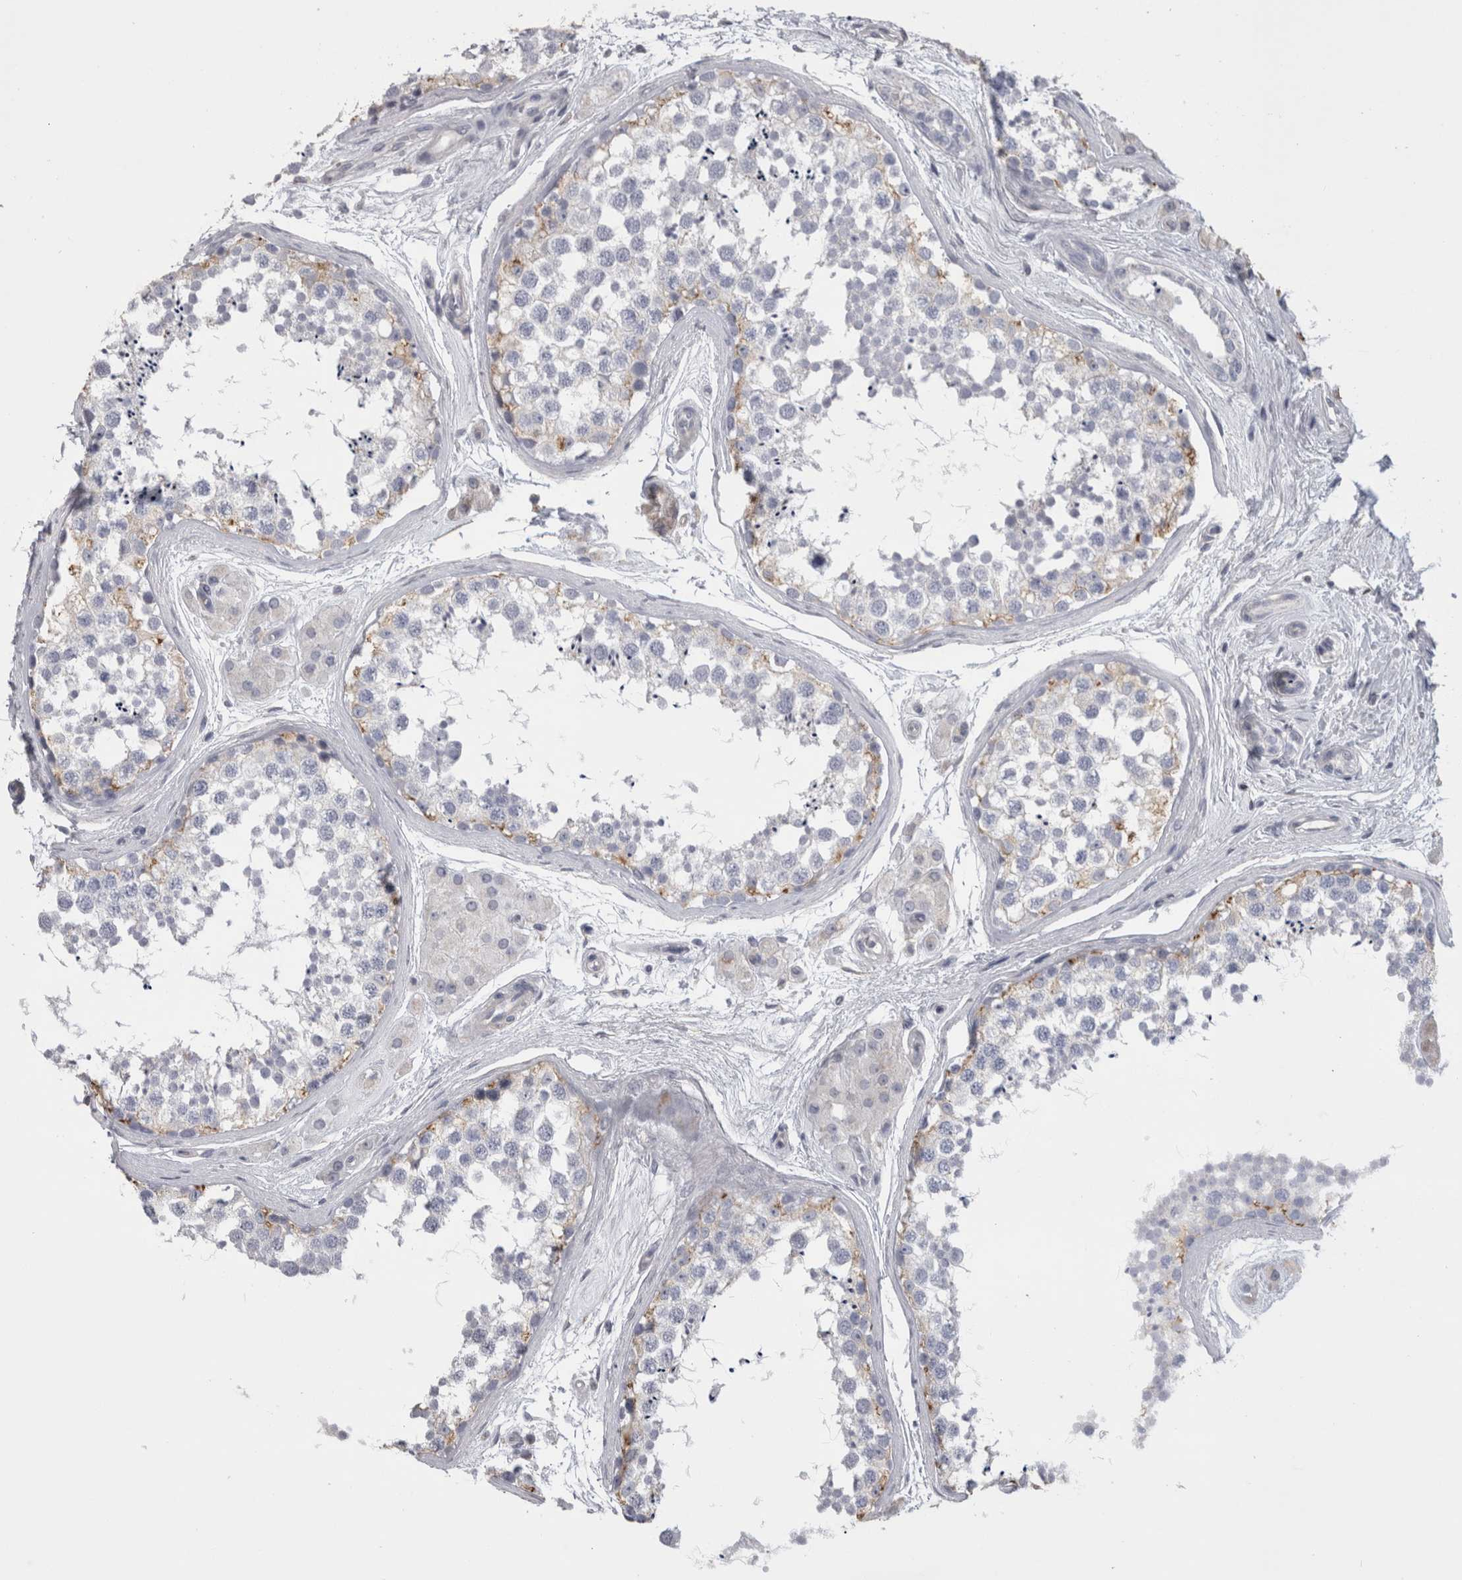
{"staining": {"intensity": "weak", "quantity": "<25%", "location": "cytoplasmic/membranous"}, "tissue": "testis", "cell_type": "Cells in seminiferous ducts", "image_type": "normal", "snomed": [{"axis": "morphology", "description": "Normal tissue, NOS"}, {"axis": "topography", "description": "Testis"}], "caption": "Immunohistochemistry (IHC) image of benign testis stained for a protein (brown), which demonstrates no expression in cells in seminiferous ducts. (IHC, brightfield microscopy, high magnification).", "gene": "DHRS4", "patient": {"sex": "male", "age": 56}}